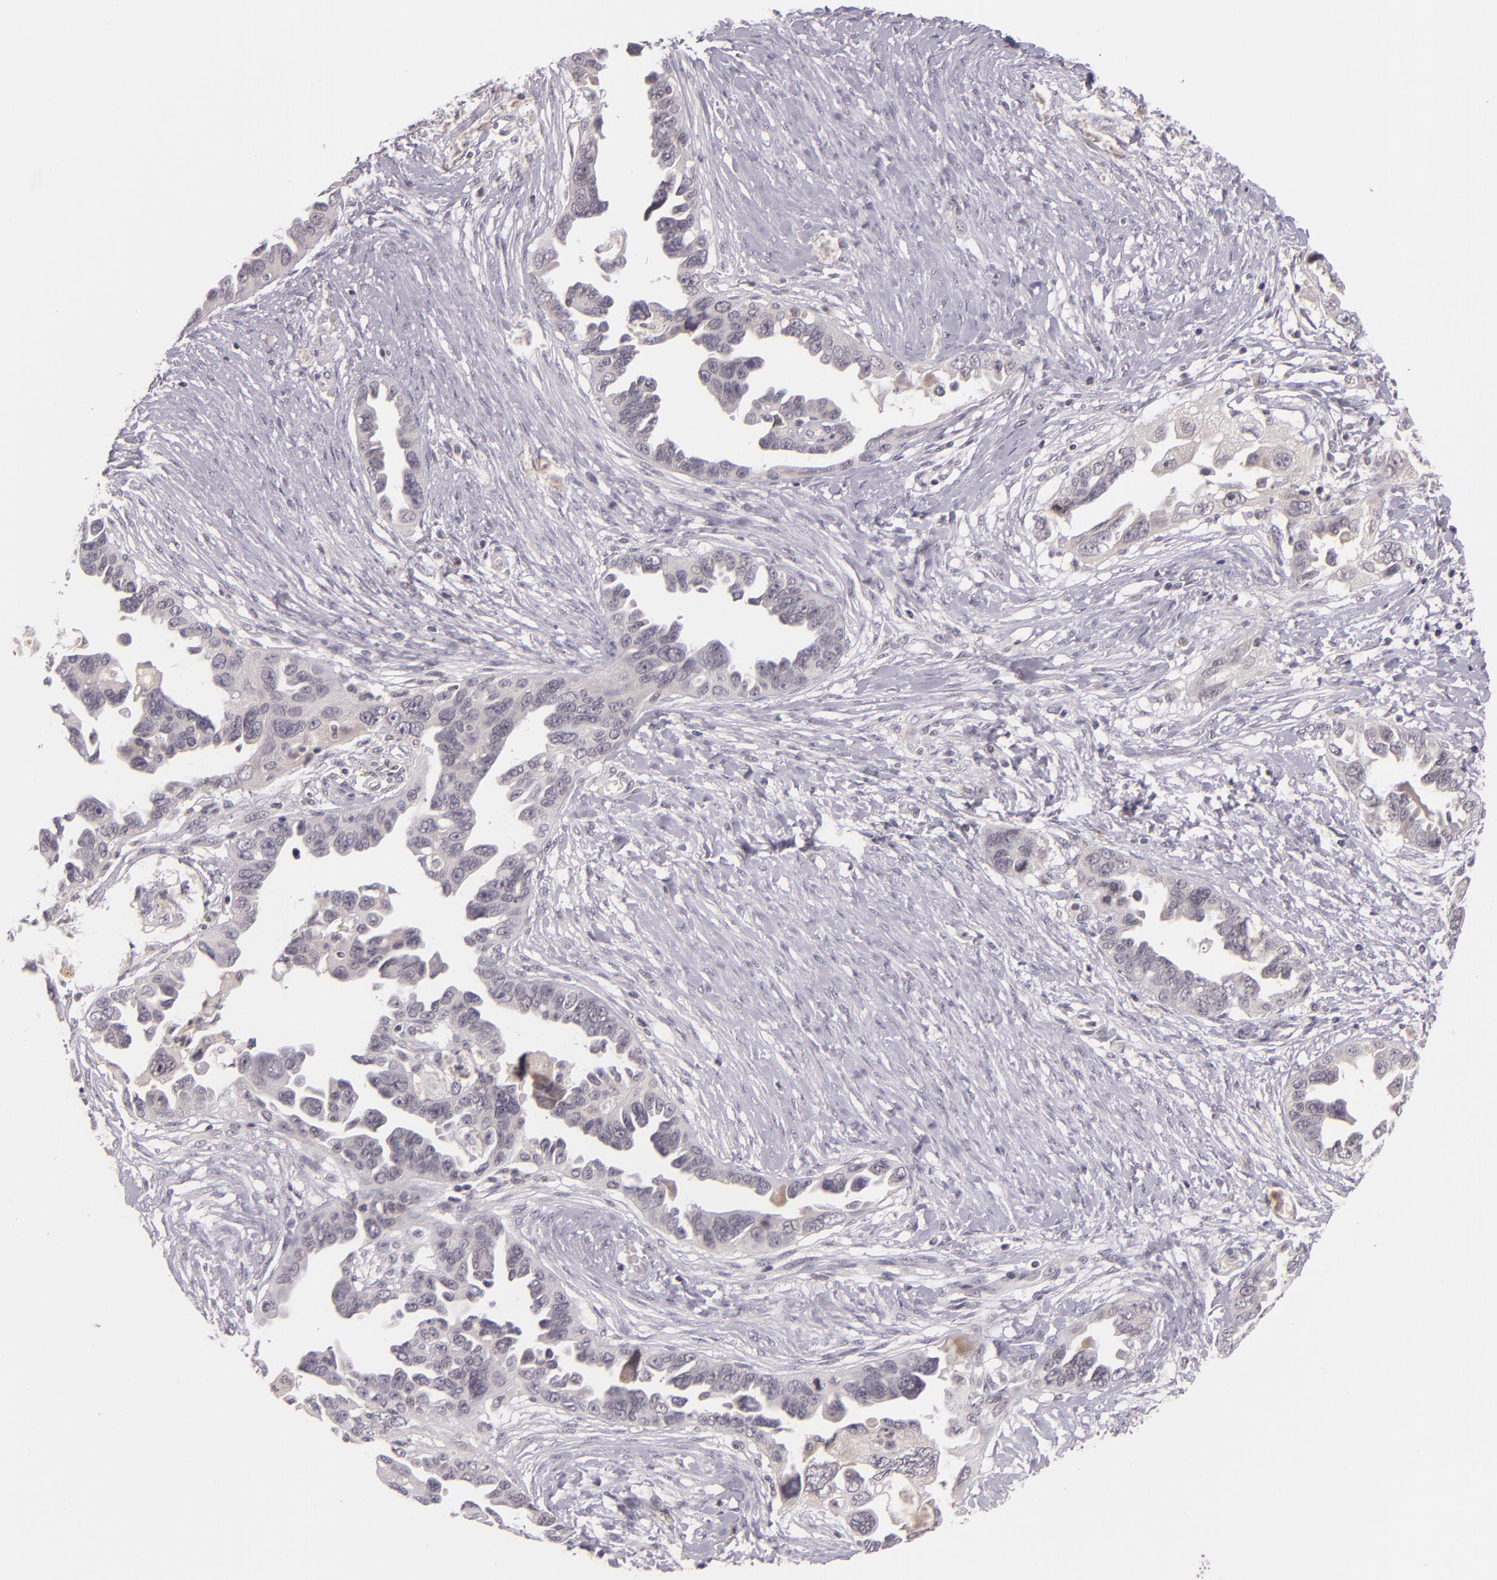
{"staining": {"intensity": "negative", "quantity": "none", "location": "none"}, "tissue": "ovarian cancer", "cell_type": "Tumor cells", "image_type": "cancer", "snomed": [{"axis": "morphology", "description": "Cystadenocarcinoma, serous, NOS"}, {"axis": "topography", "description": "Ovary"}], "caption": "Tumor cells show no significant protein positivity in ovarian serous cystadenocarcinoma.", "gene": "CASP8", "patient": {"sex": "female", "age": 63}}